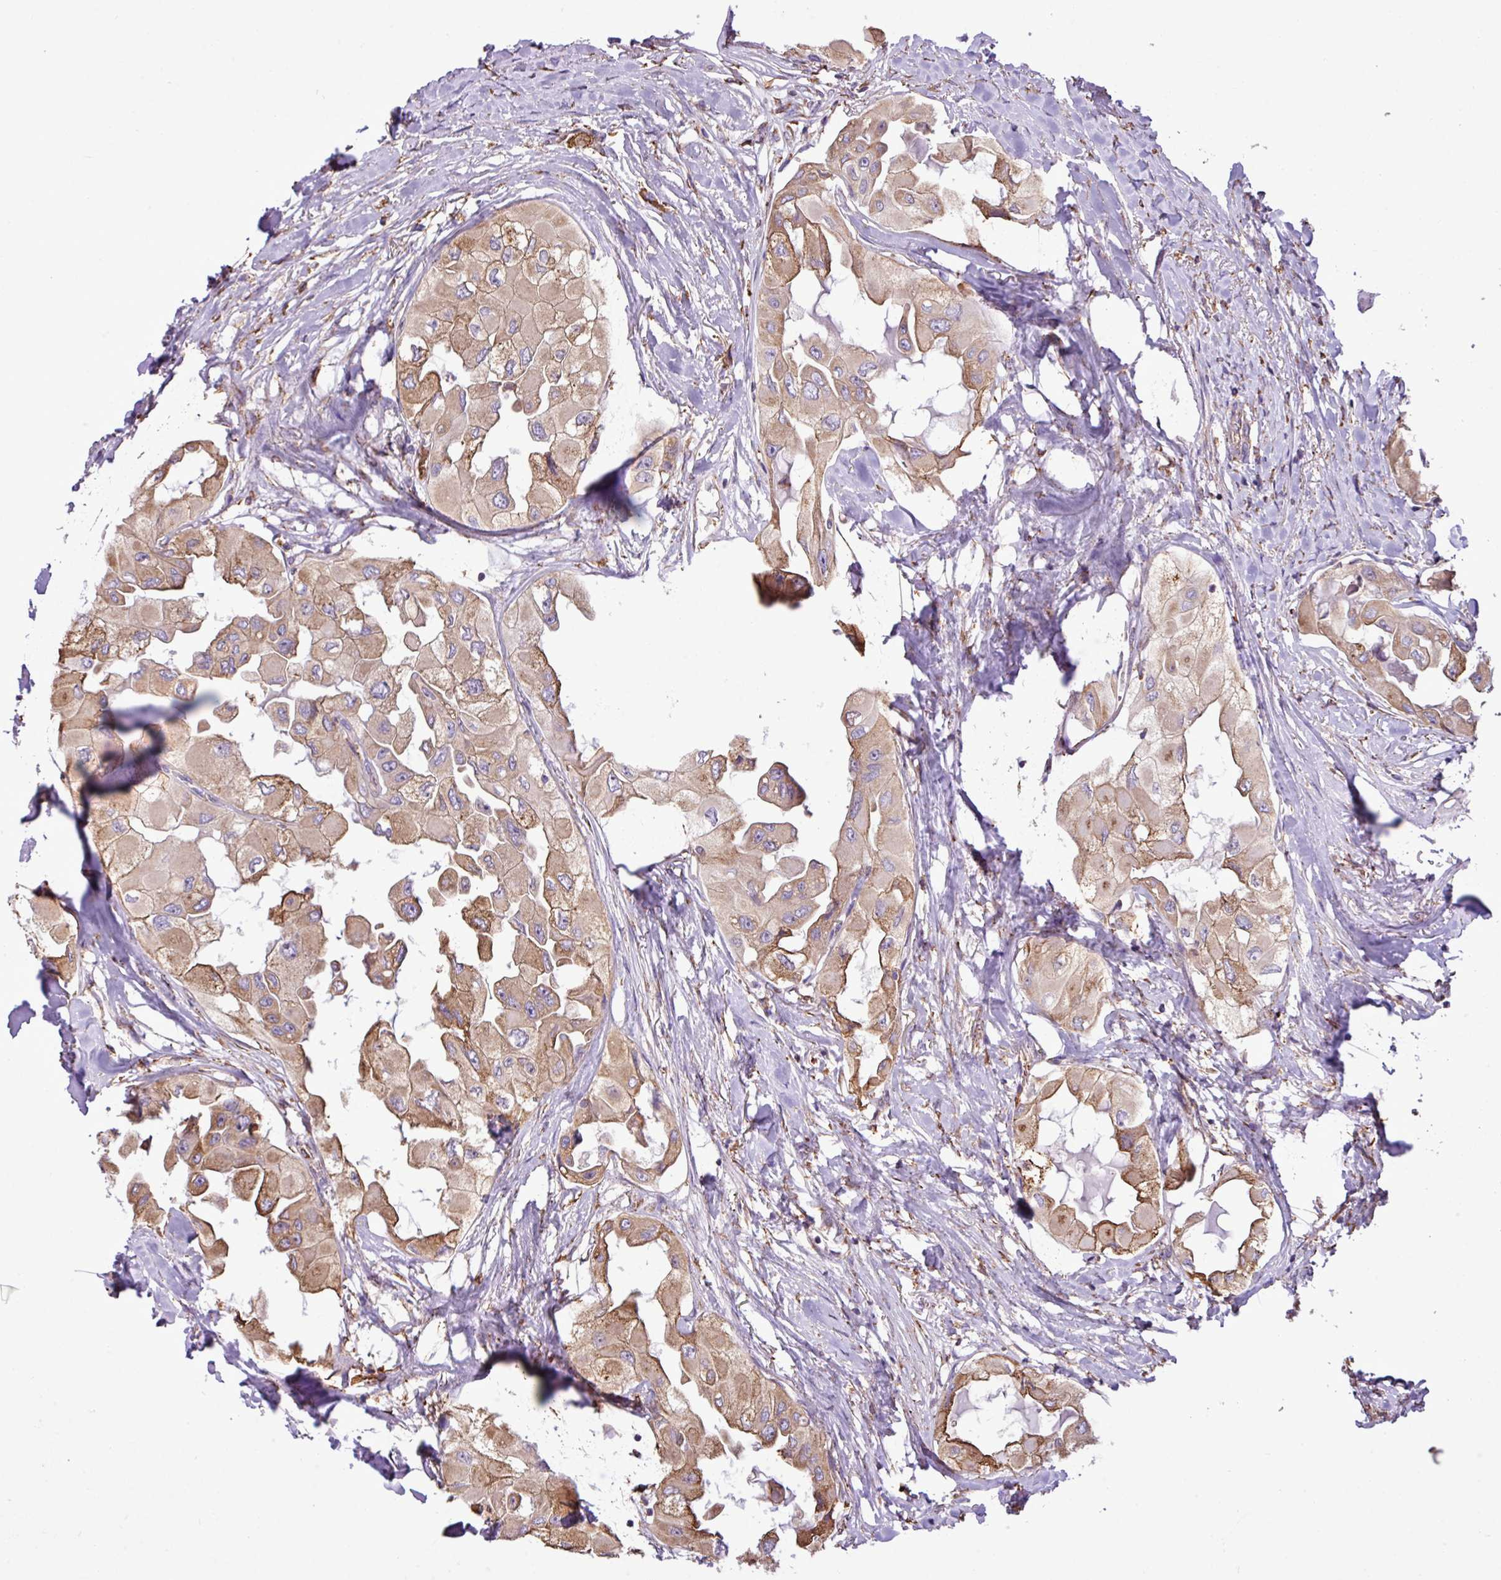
{"staining": {"intensity": "moderate", "quantity": ">75%", "location": "cytoplasmic/membranous"}, "tissue": "thyroid cancer", "cell_type": "Tumor cells", "image_type": "cancer", "snomed": [{"axis": "morphology", "description": "Normal tissue, NOS"}, {"axis": "morphology", "description": "Papillary adenocarcinoma, NOS"}, {"axis": "topography", "description": "Thyroid gland"}], "caption": "High-magnification brightfield microscopy of thyroid papillary adenocarcinoma stained with DAB (3,3'-diaminobenzidine) (brown) and counterstained with hematoxylin (blue). tumor cells exhibit moderate cytoplasmic/membranous expression is identified in approximately>75% of cells. Using DAB (brown) and hematoxylin (blue) stains, captured at high magnification using brightfield microscopy.", "gene": "ZSCAN5A", "patient": {"sex": "female", "age": 59}}